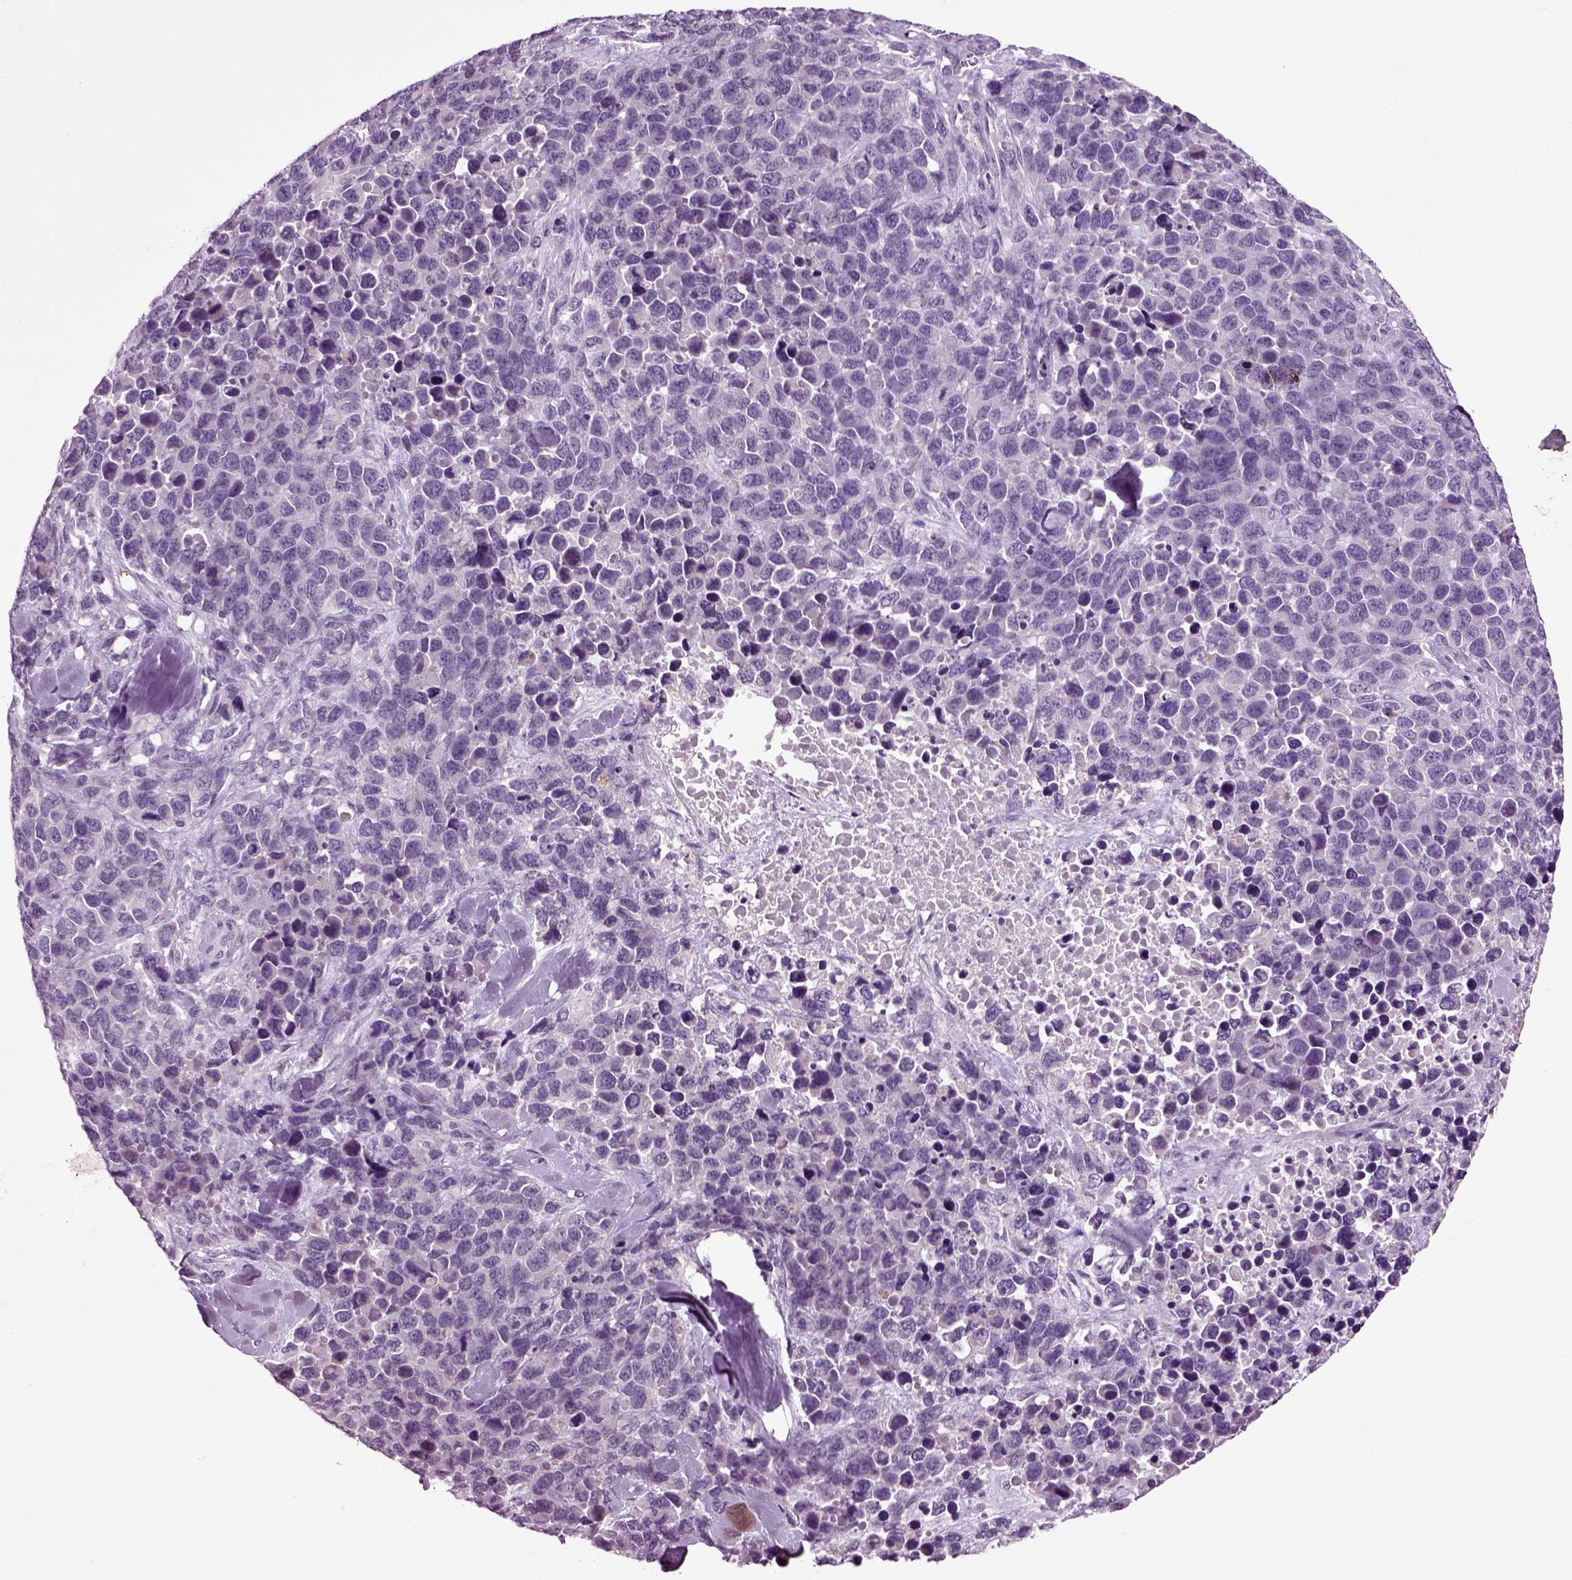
{"staining": {"intensity": "negative", "quantity": "none", "location": "none"}, "tissue": "melanoma", "cell_type": "Tumor cells", "image_type": "cancer", "snomed": [{"axis": "morphology", "description": "Malignant melanoma, Metastatic site"}, {"axis": "topography", "description": "Skin"}], "caption": "Immunohistochemistry of malignant melanoma (metastatic site) displays no expression in tumor cells. The staining was performed using DAB (3,3'-diaminobenzidine) to visualize the protein expression in brown, while the nuclei were stained in blue with hematoxylin (Magnification: 20x).", "gene": "CRHR1", "patient": {"sex": "male", "age": 84}}